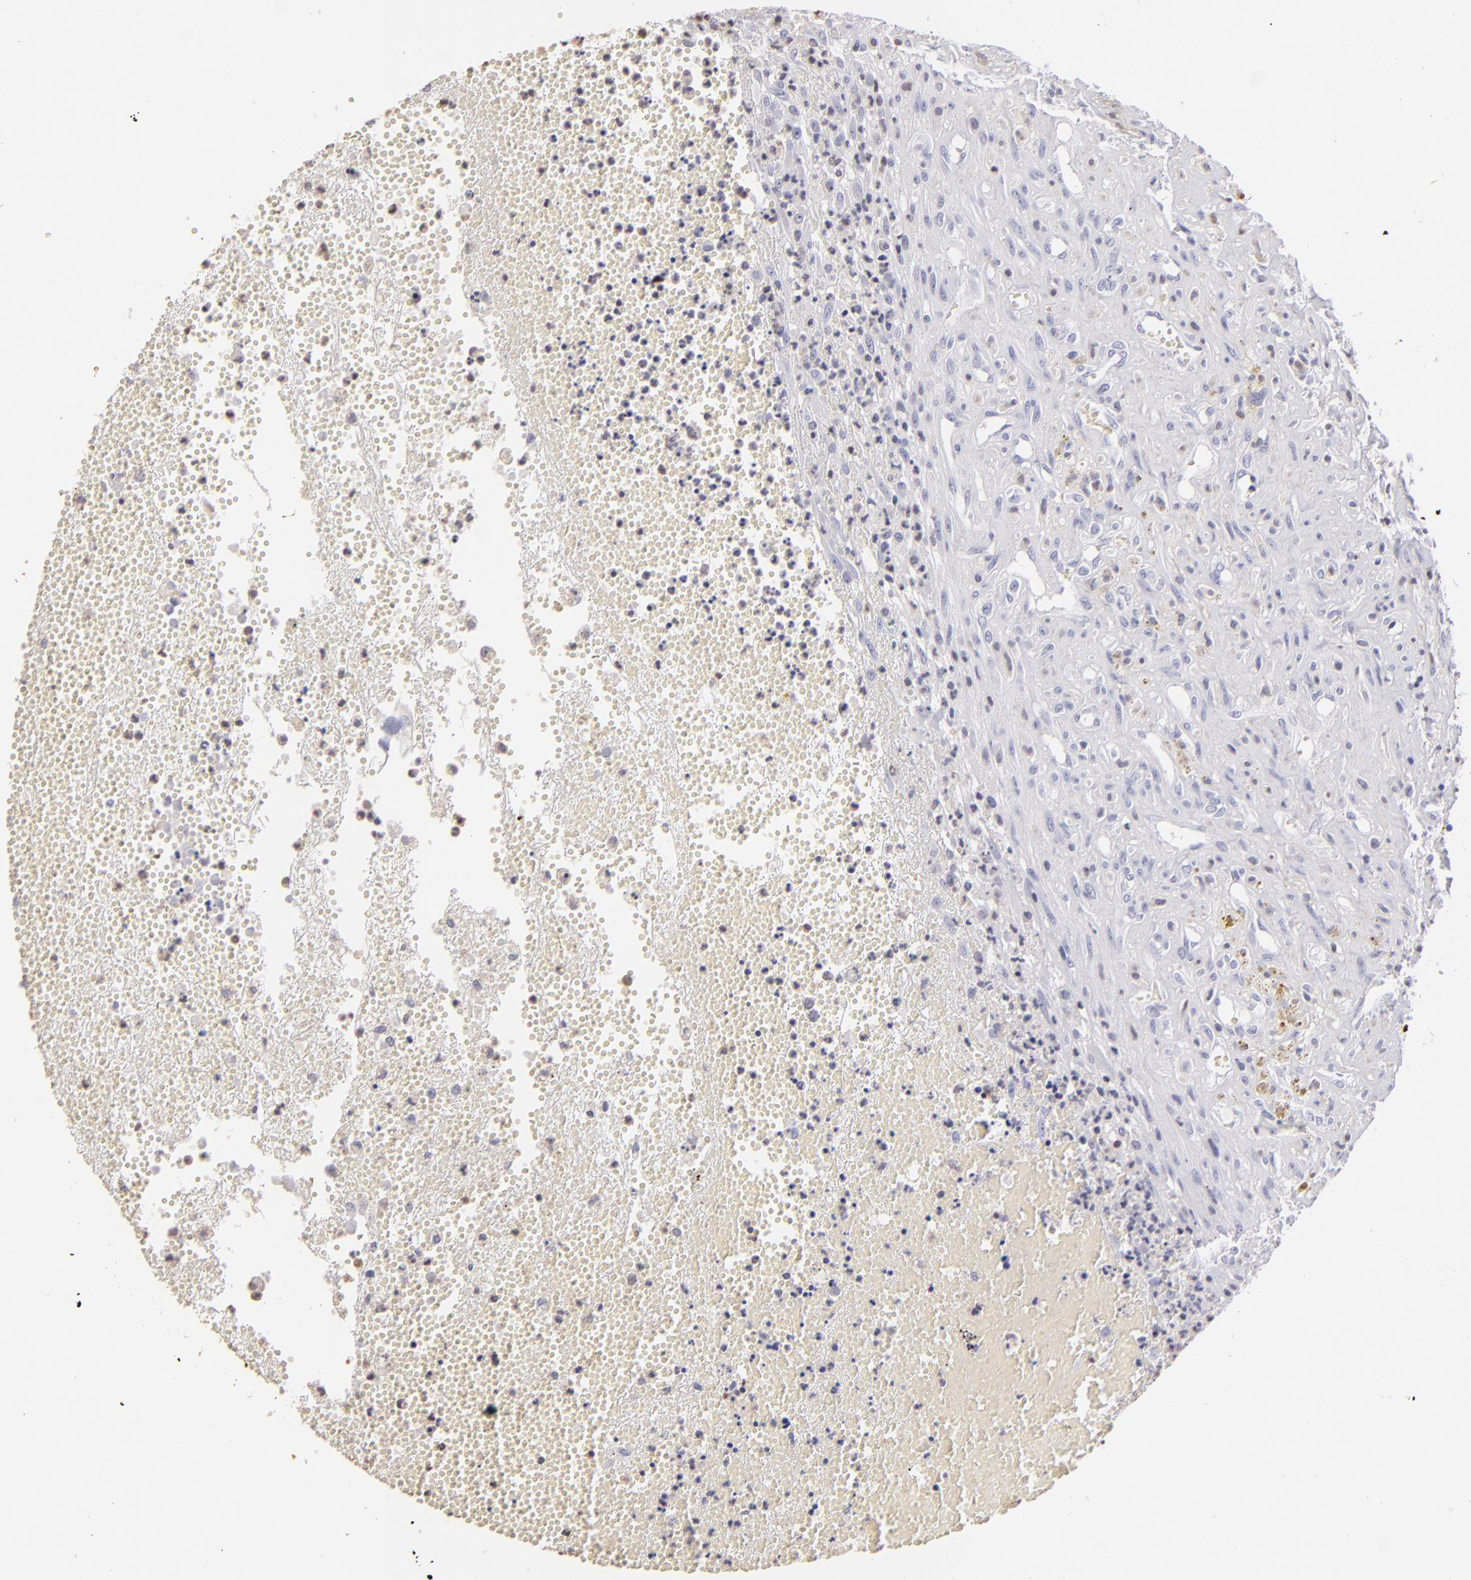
{"staining": {"intensity": "negative", "quantity": "none", "location": "none"}, "tissue": "glioma", "cell_type": "Tumor cells", "image_type": "cancer", "snomed": [{"axis": "morphology", "description": "Glioma, malignant, High grade"}, {"axis": "topography", "description": "Brain"}], "caption": "Malignant glioma (high-grade) was stained to show a protein in brown. There is no significant expression in tumor cells. (Brightfield microscopy of DAB immunohistochemistry (IHC) at high magnification).", "gene": "S100A2", "patient": {"sex": "male", "age": 66}}